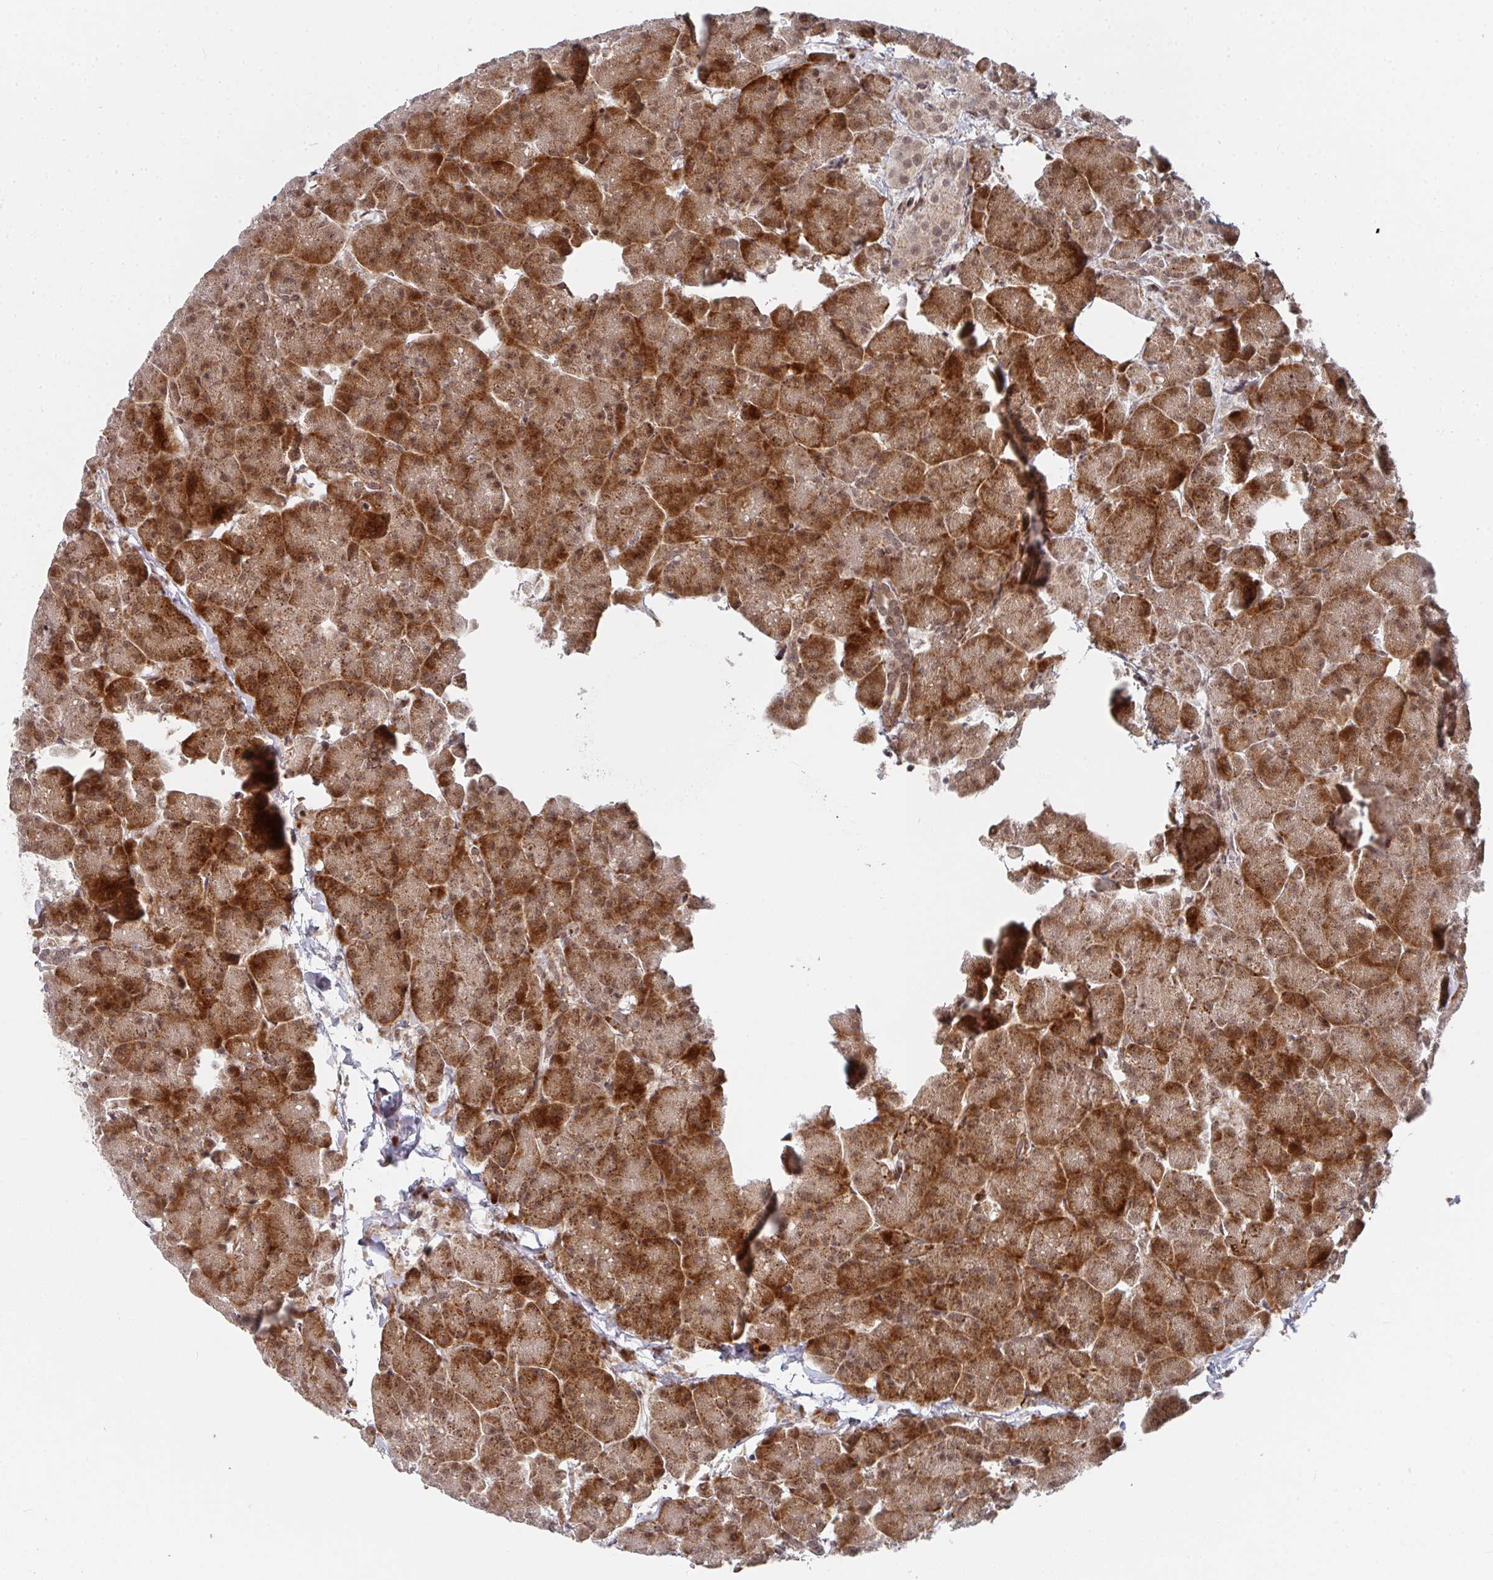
{"staining": {"intensity": "strong", "quantity": ">75%", "location": "cytoplasmic/membranous,nuclear"}, "tissue": "pancreas", "cell_type": "Exocrine glandular cells", "image_type": "normal", "snomed": [{"axis": "morphology", "description": "Normal tissue, NOS"}, {"axis": "topography", "description": "Pancreas"}, {"axis": "topography", "description": "Peripheral nerve tissue"}], "caption": "This is a micrograph of immunohistochemistry staining of unremarkable pancreas, which shows strong positivity in the cytoplasmic/membranous,nuclear of exocrine glandular cells.", "gene": "RBBP5", "patient": {"sex": "male", "age": 54}}